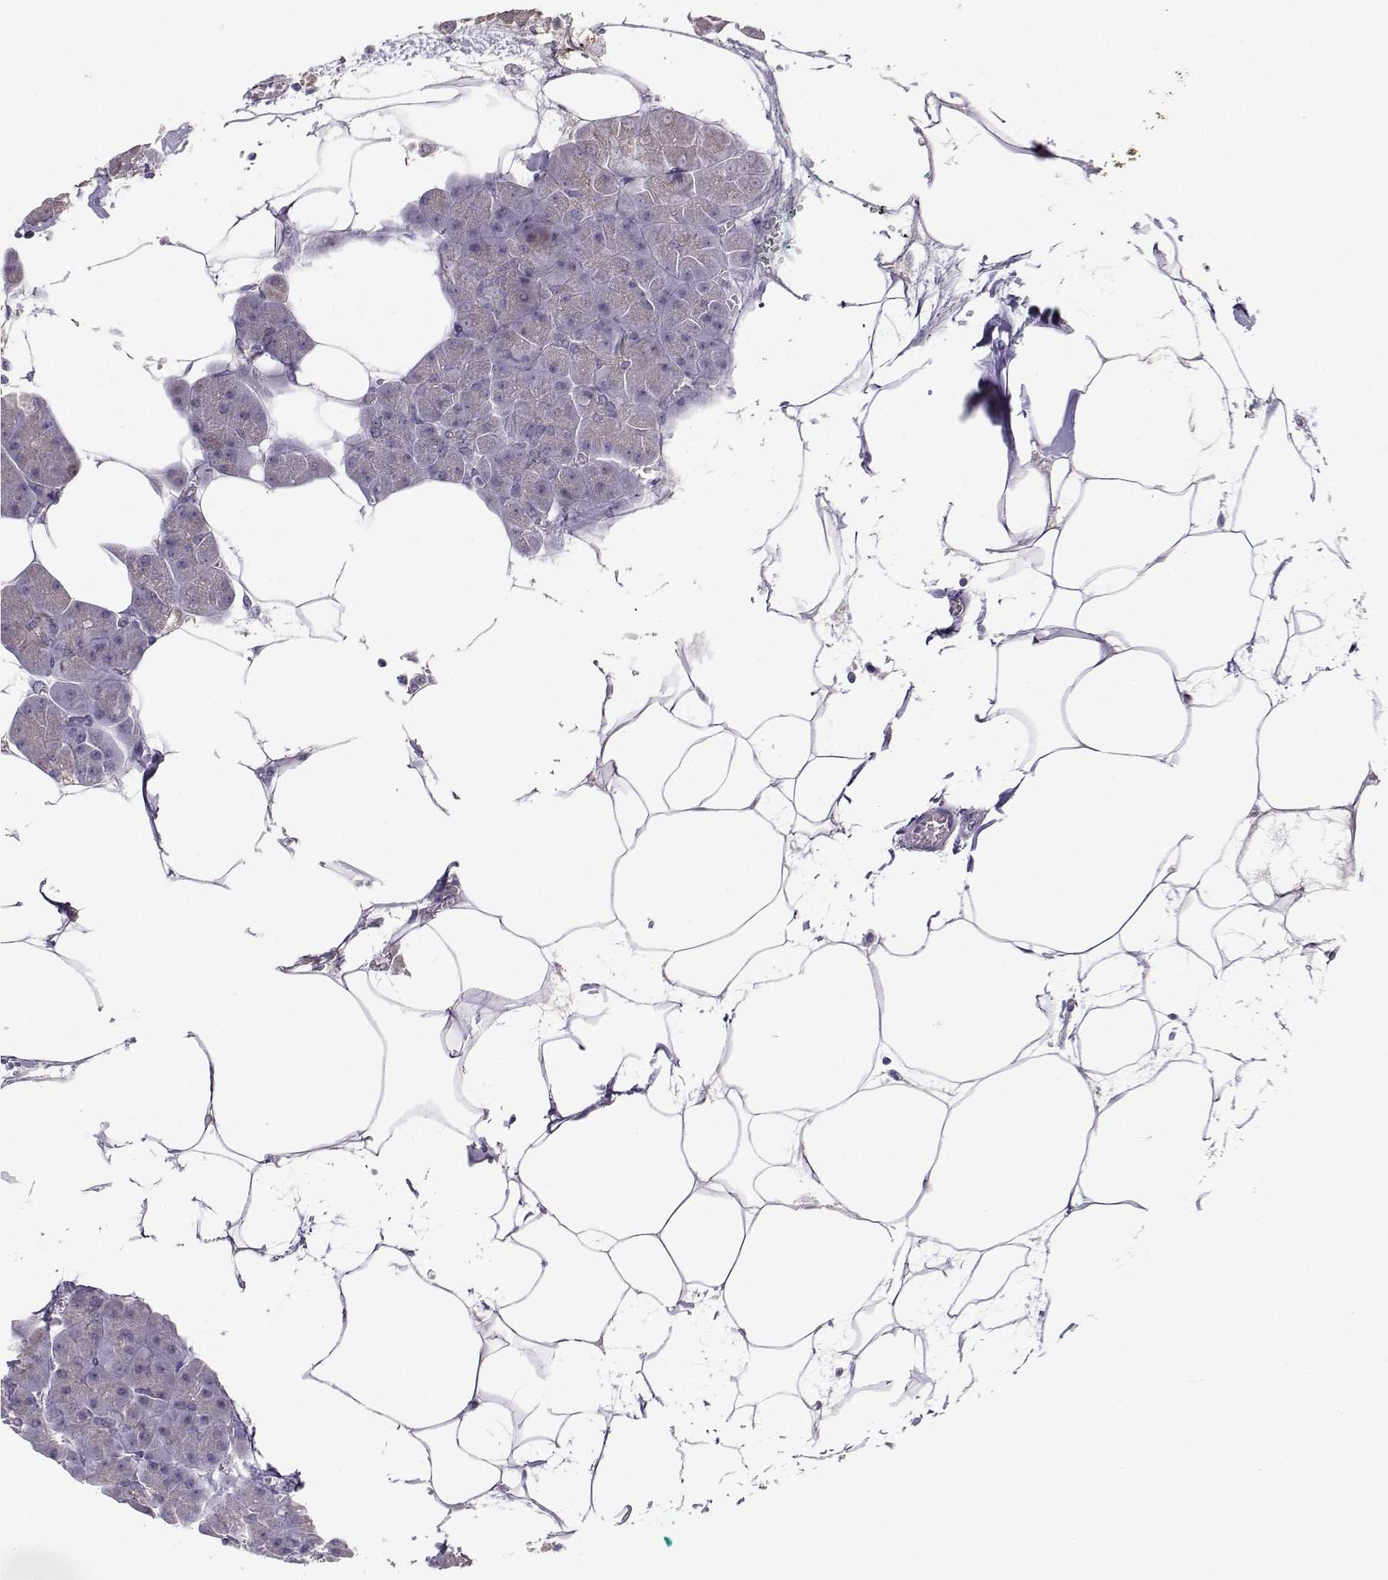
{"staining": {"intensity": "negative", "quantity": "none", "location": "none"}, "tissue": "pancreas", "cell_type": "Exocrine glandular cells", "image_type": "normal", "snomed": [{"axis": "morphology", "description": "Normal tissue, NOS"}, {"axis": "topography", "description": "Adipose tissue"}, {"axis": "topography", "description": "Pancreas"}, {"axis": "topography", "description": "Peripheral nerve tissue"}], "caption": "Immunohistochemistry (IHC) image of benign pancreas: pancreas stained with DAB shows no significant protein staining in exocrine glandular cells. Nuclei are stained in blue.", "gene": "DNAAF1", "patient": {"sex": "female", "age": 58}}